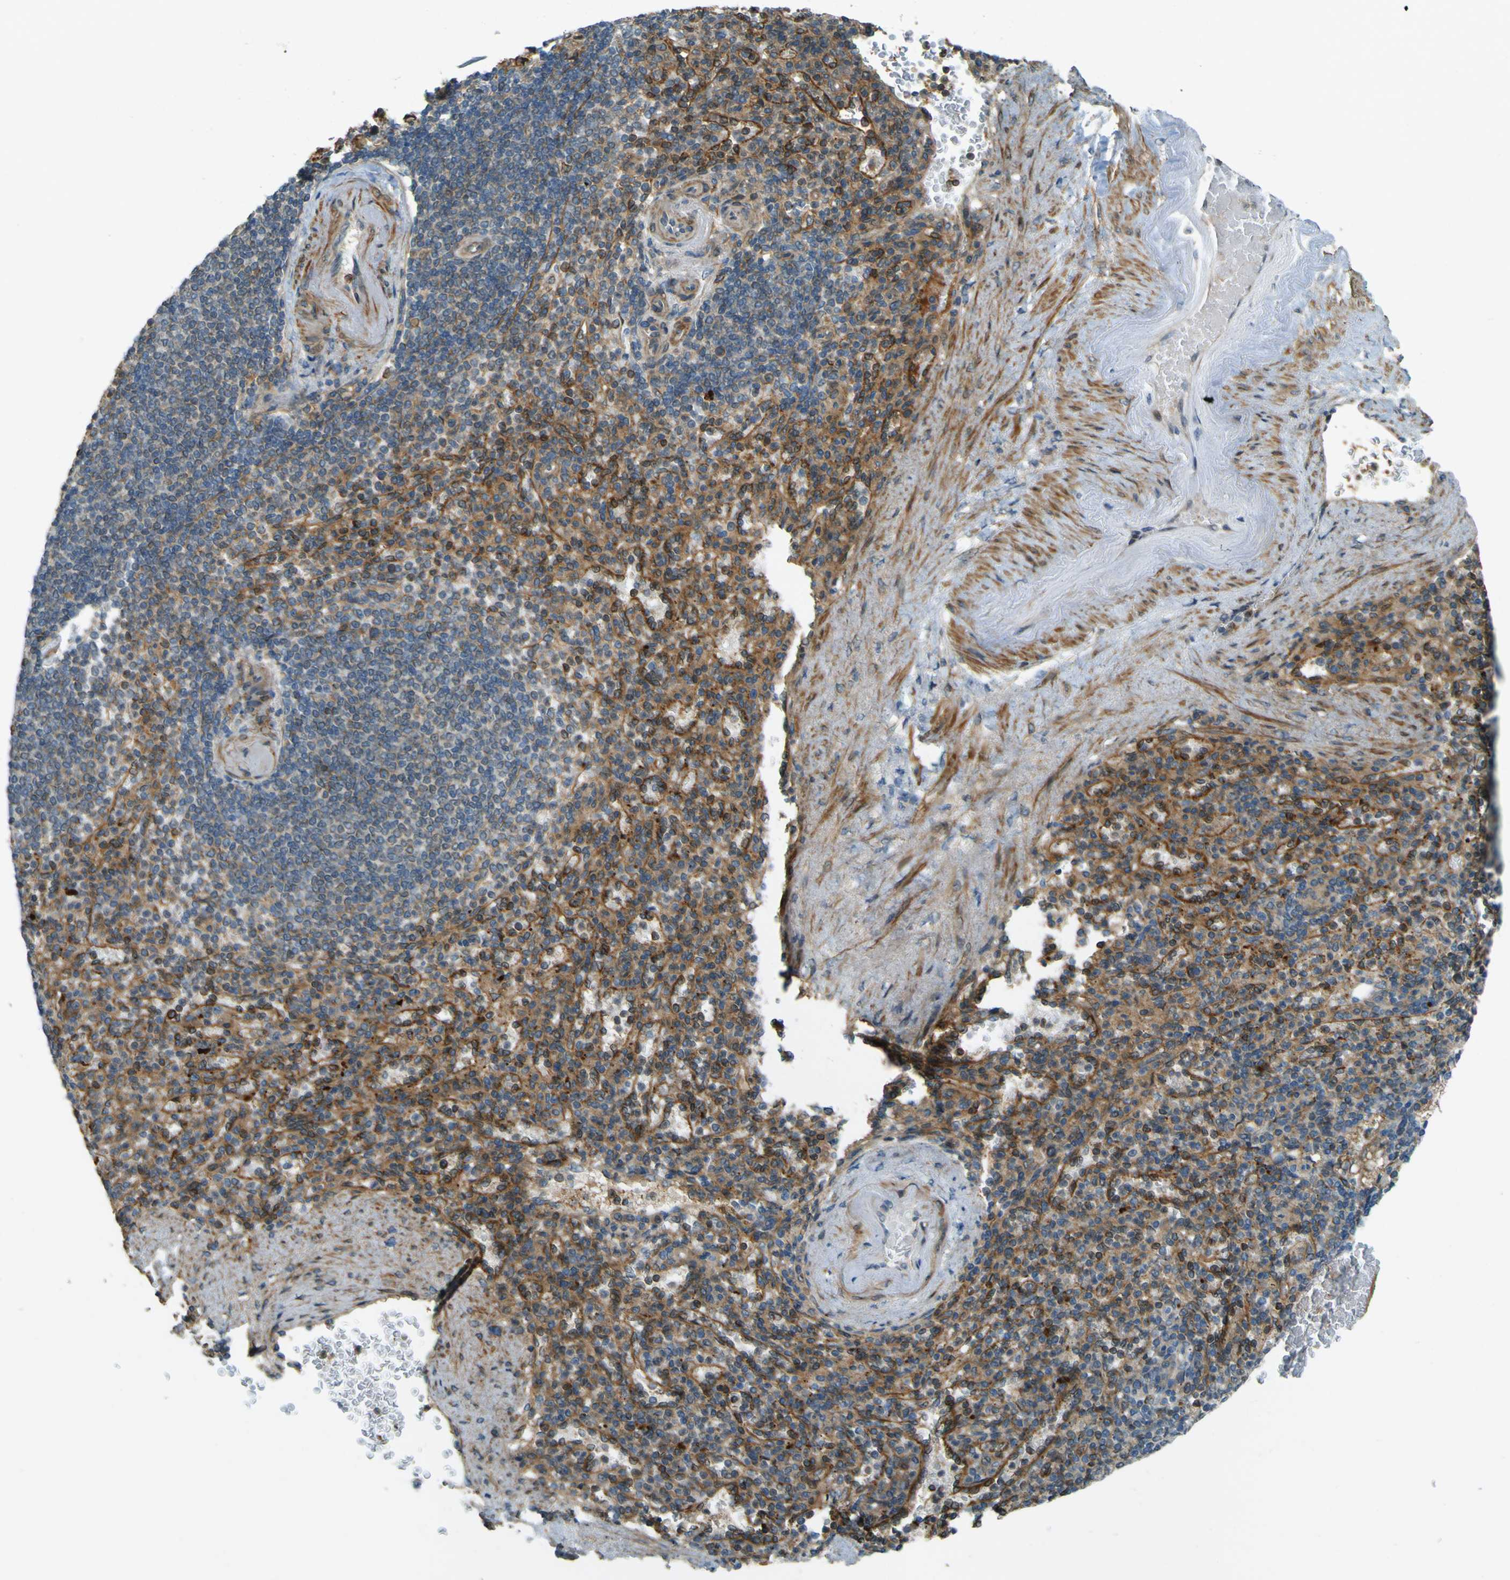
{"staining": {"intensity": "moderate", "quantity": ">75%", "location": "cytoplasmic/membranous"}, "tissue": "spleen", "cell_type": "Cells in red pulp", "image_type": "normal", "snomed": [{"axis": "morphology", "description": "Normal tissue, NOS"}, {"axis": "topography", "description": "Spleen"}], "caption": "IHC photomicrograph of benign spleen: human spleen stained using IHC demonstrates medium levels of moderate protein expression localized specifically in the cytoplasmic/membranous of cells in red pulp, appearing as a cytoplasmic/membranous brown color.", "gene": "LPCAT1", "patient": {"sex": "female", "age": 74}}